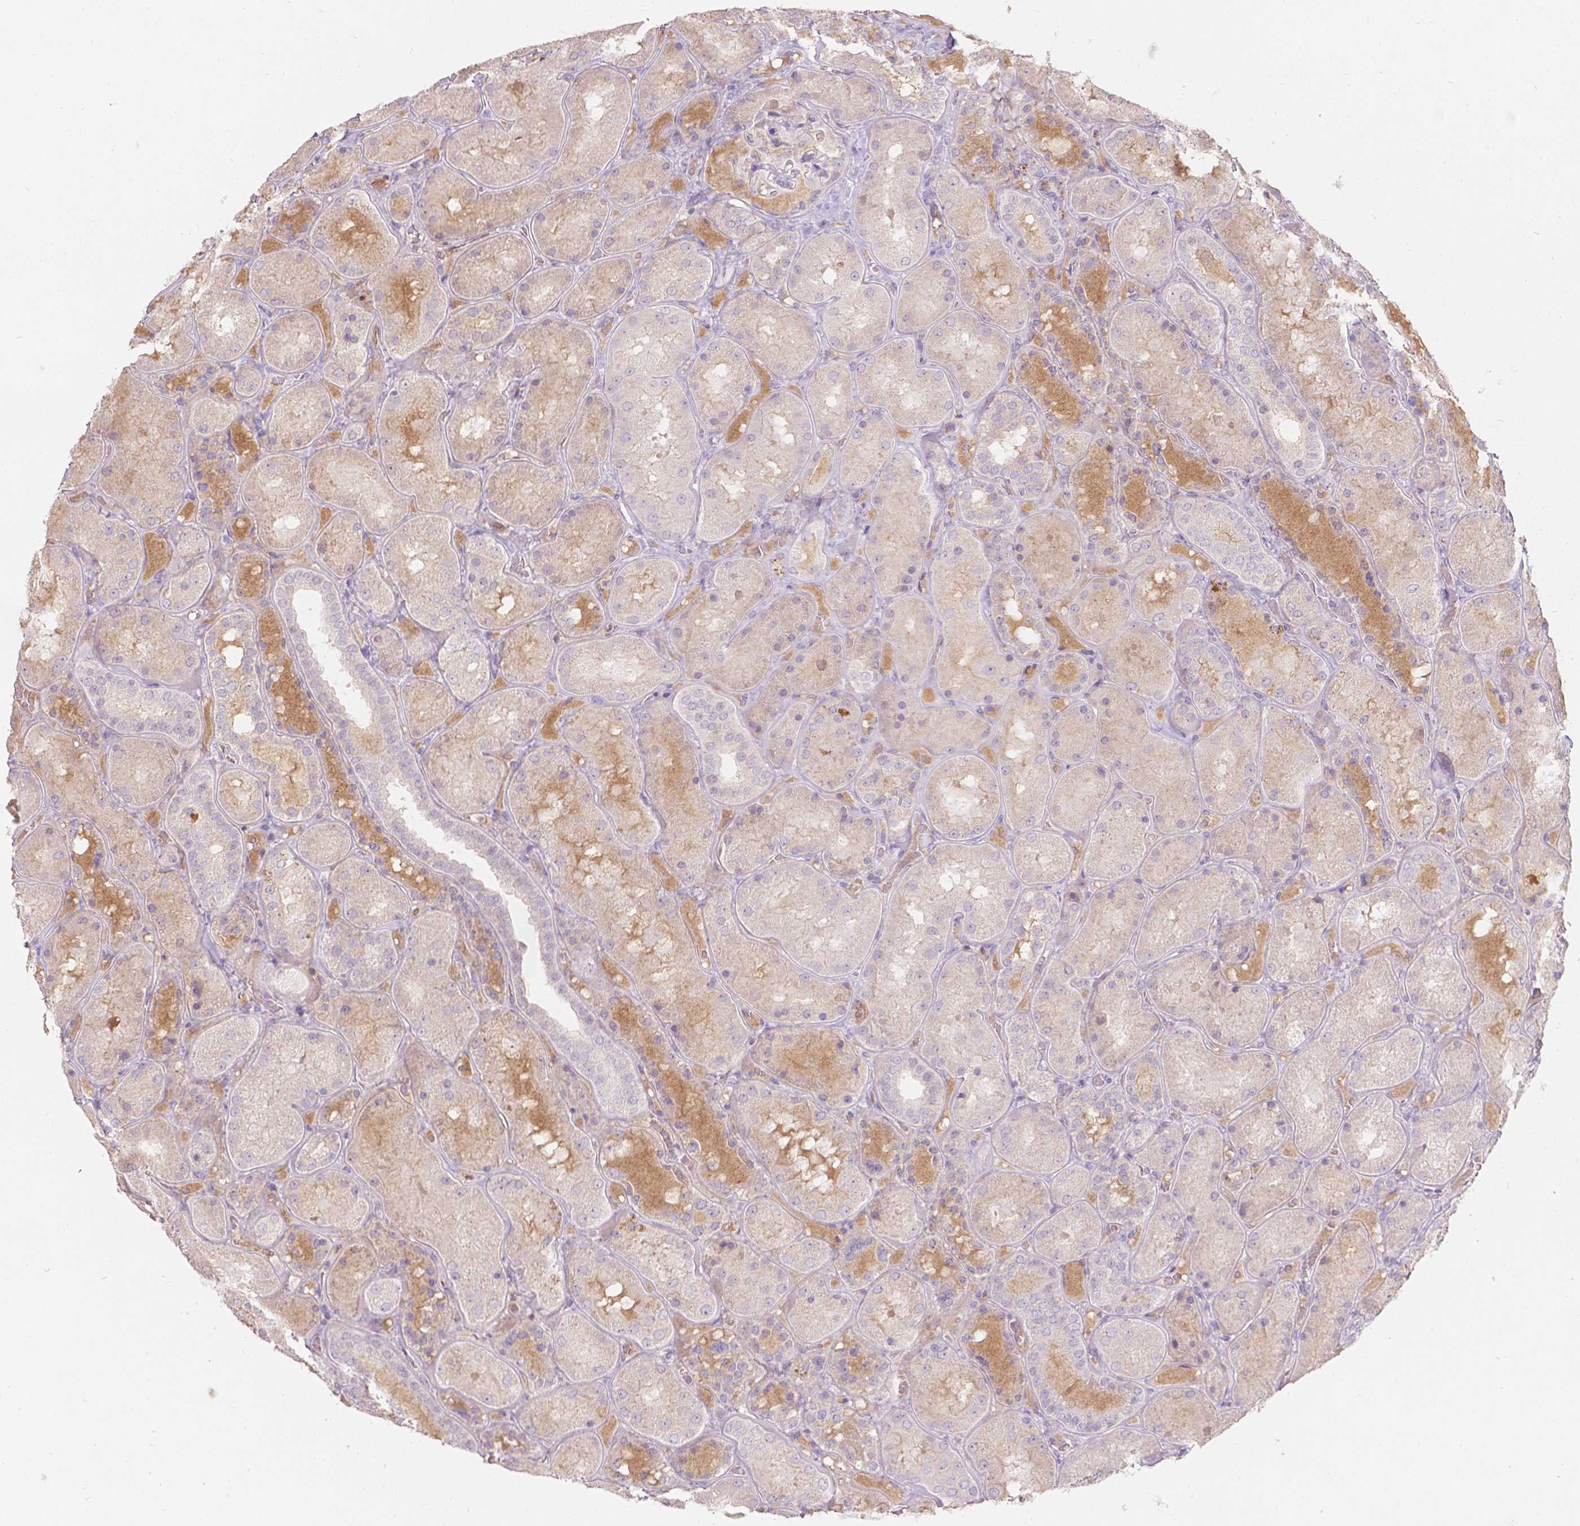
{"staining": {"intensity": "negative", "quantity": "none", "location": "none"}, "tissue": "kidney", "cell_type": "Cells in glomeruli", "image_type": "normal", "snomed": [{"axis": "morphology", "description": "Normal tissue, NOS"}, {"axis": "topography", "description": "Kidney"}], "caption": "Kidney was stained to show a protein in brown. There is no significant positivity in cells in glomeruli. Brightfield microscopy of immunohistochemistry stained with DAB (brown) and hematoxylin (blue), captured at high magnification.", "gene": "DCAF4L1", "patient": {"sex": "male", "age": 73}}